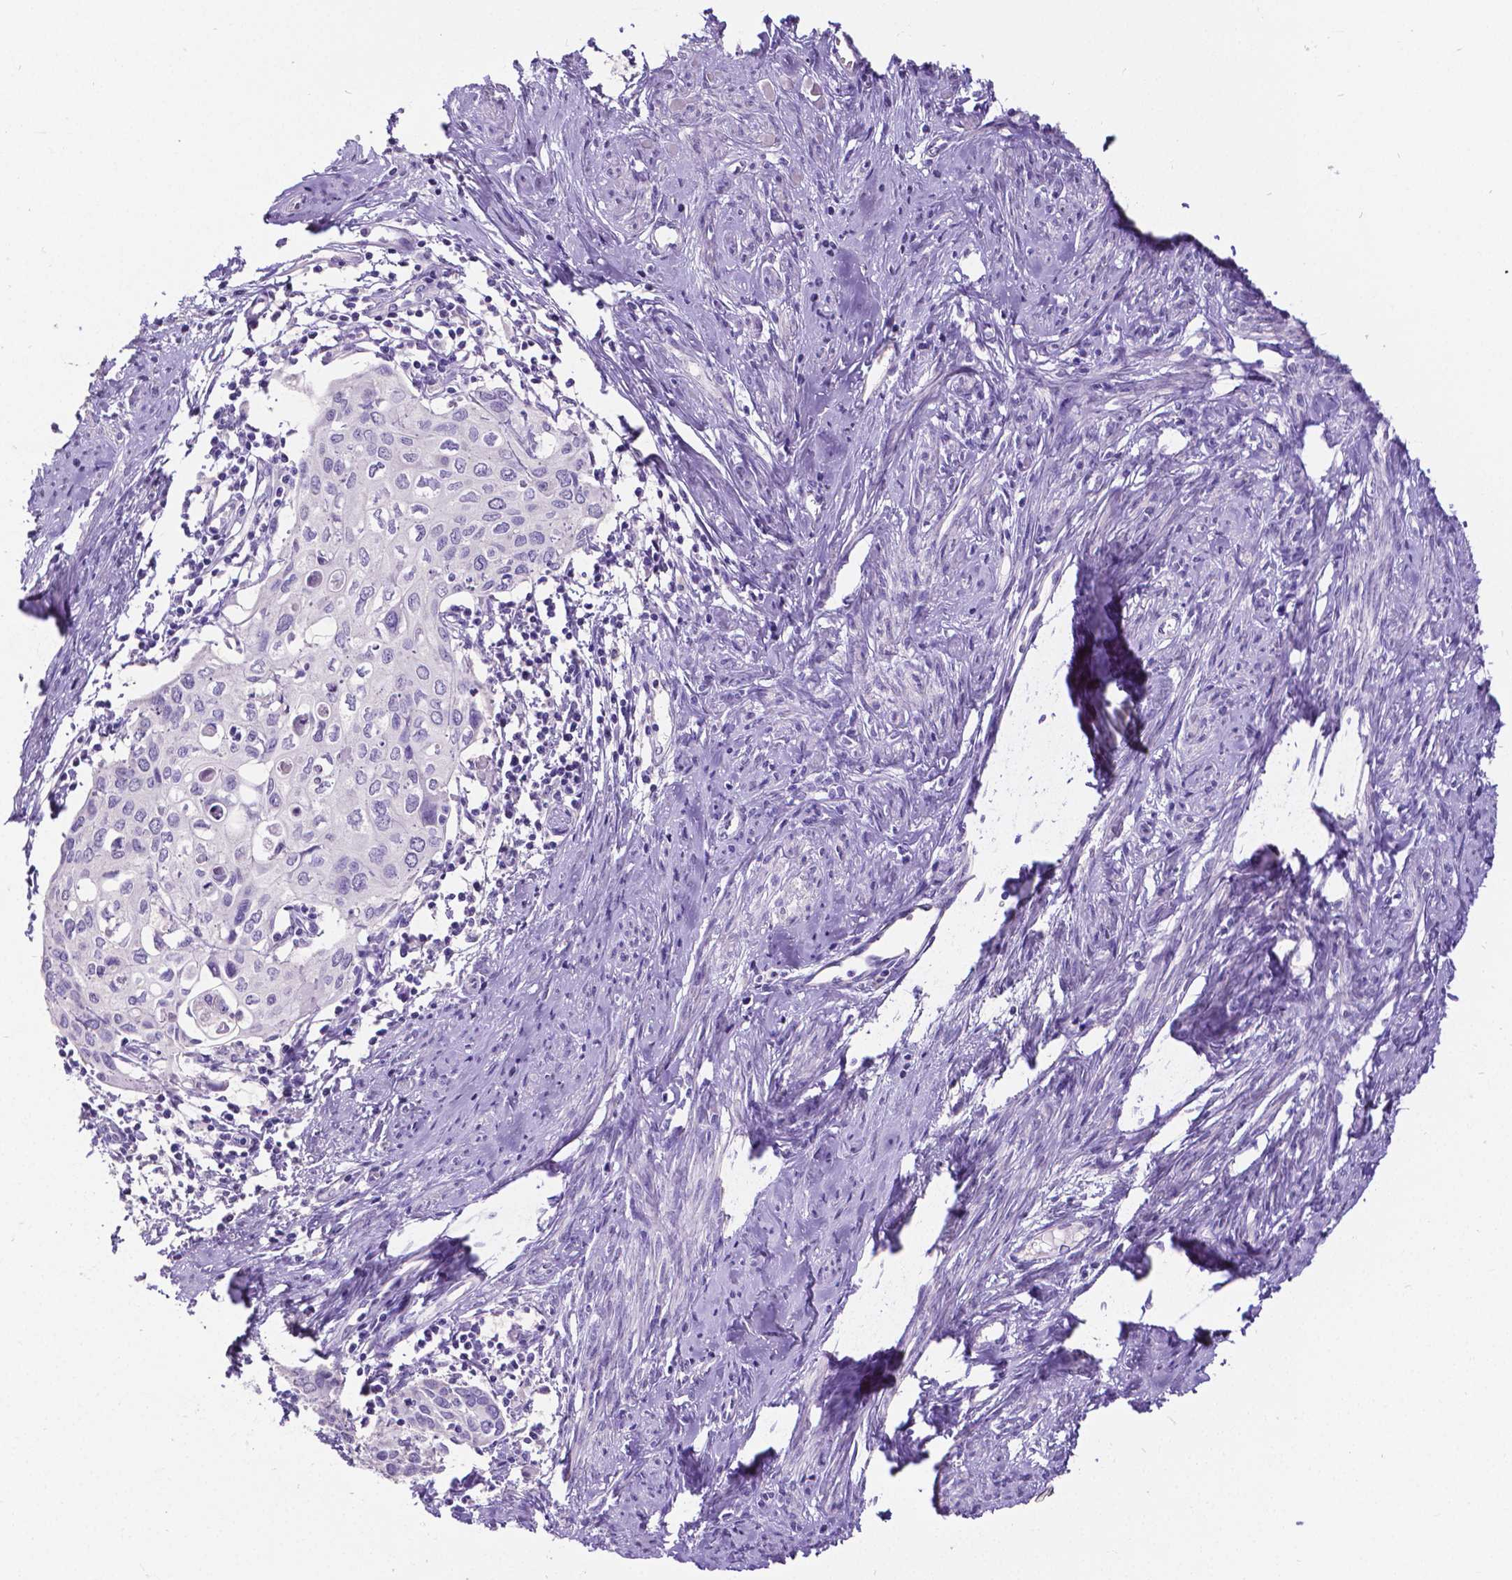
{"staining": {"intensity": "negative", "quantity": "none", "location": "none"}, "tissue": "cervical cancer", "cell_type": "Tumor cells", "image_type": "cancer", "snomed": [{"axis": "morphology", "description": "Squamous cell carcinoma, NOS"}, {"axis": "topography", "description": "Cervix"}], "caption": "This is an IHC histopathology image of cervical cancer. There is no expression in tumor cells.", "gene": "SATB2", "patient": {"sex": "female", "age": 62}}